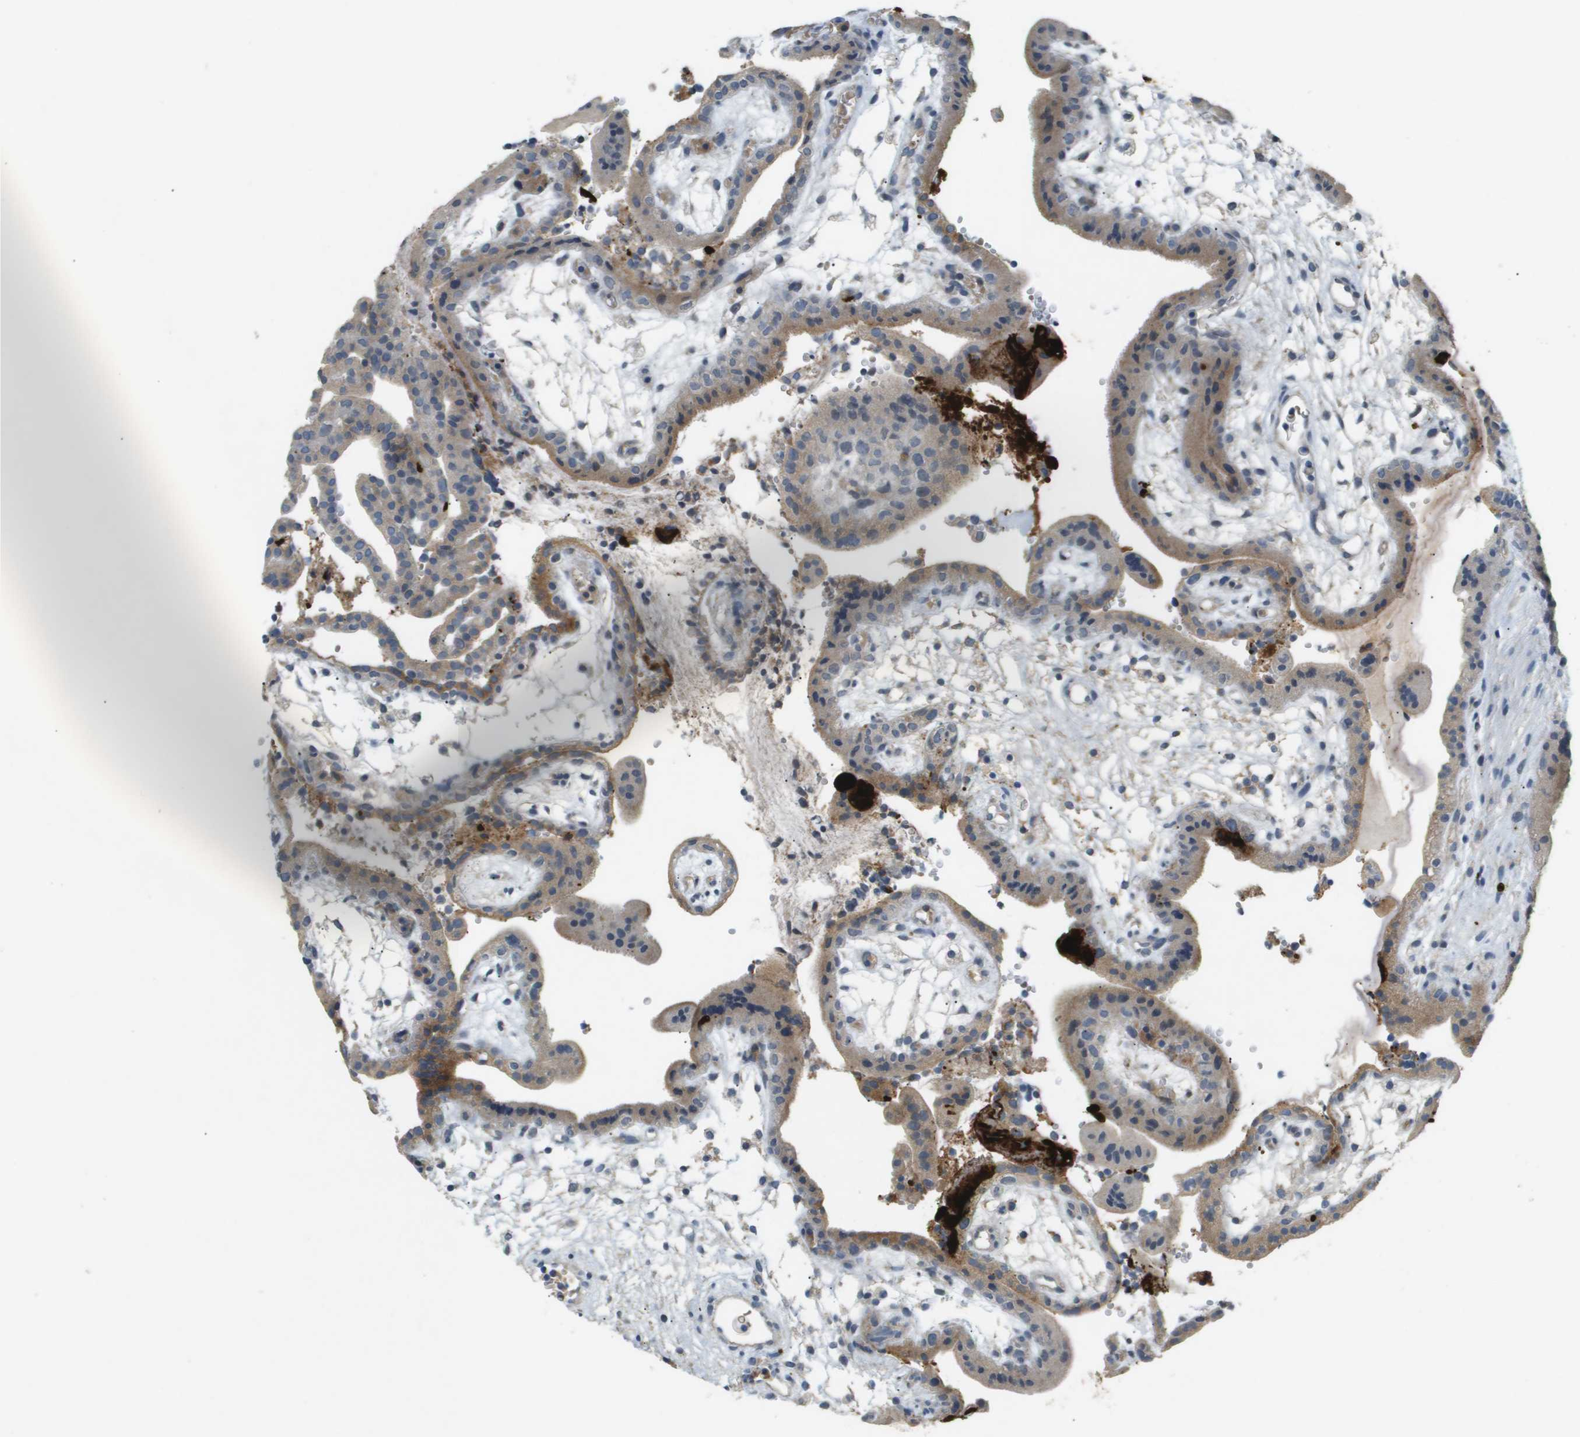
{"staining": {"intensity": "moderate", "quantity": "25%-75%", "location": "cytoplasmic/membranous"}, "tissue": "placenta", "cell_type": "Trophoblastic cells", "image_type": "normal", "snomed": [{"axis": "morphology", "description": "Normal tissue, NOS"}, {"axis": "topography", "description": "Placenta"}], "caption": "Immunohistochemical staining of benign placenta demonstrates 25%-75% levels of moderate cytoplasmic/membranous protein staining in approximately 25%-75% of trophoblastic cells. Nuclei are stained in blue.", "gene": "VTN", "patient": {"sex": "female", "age": 18}}